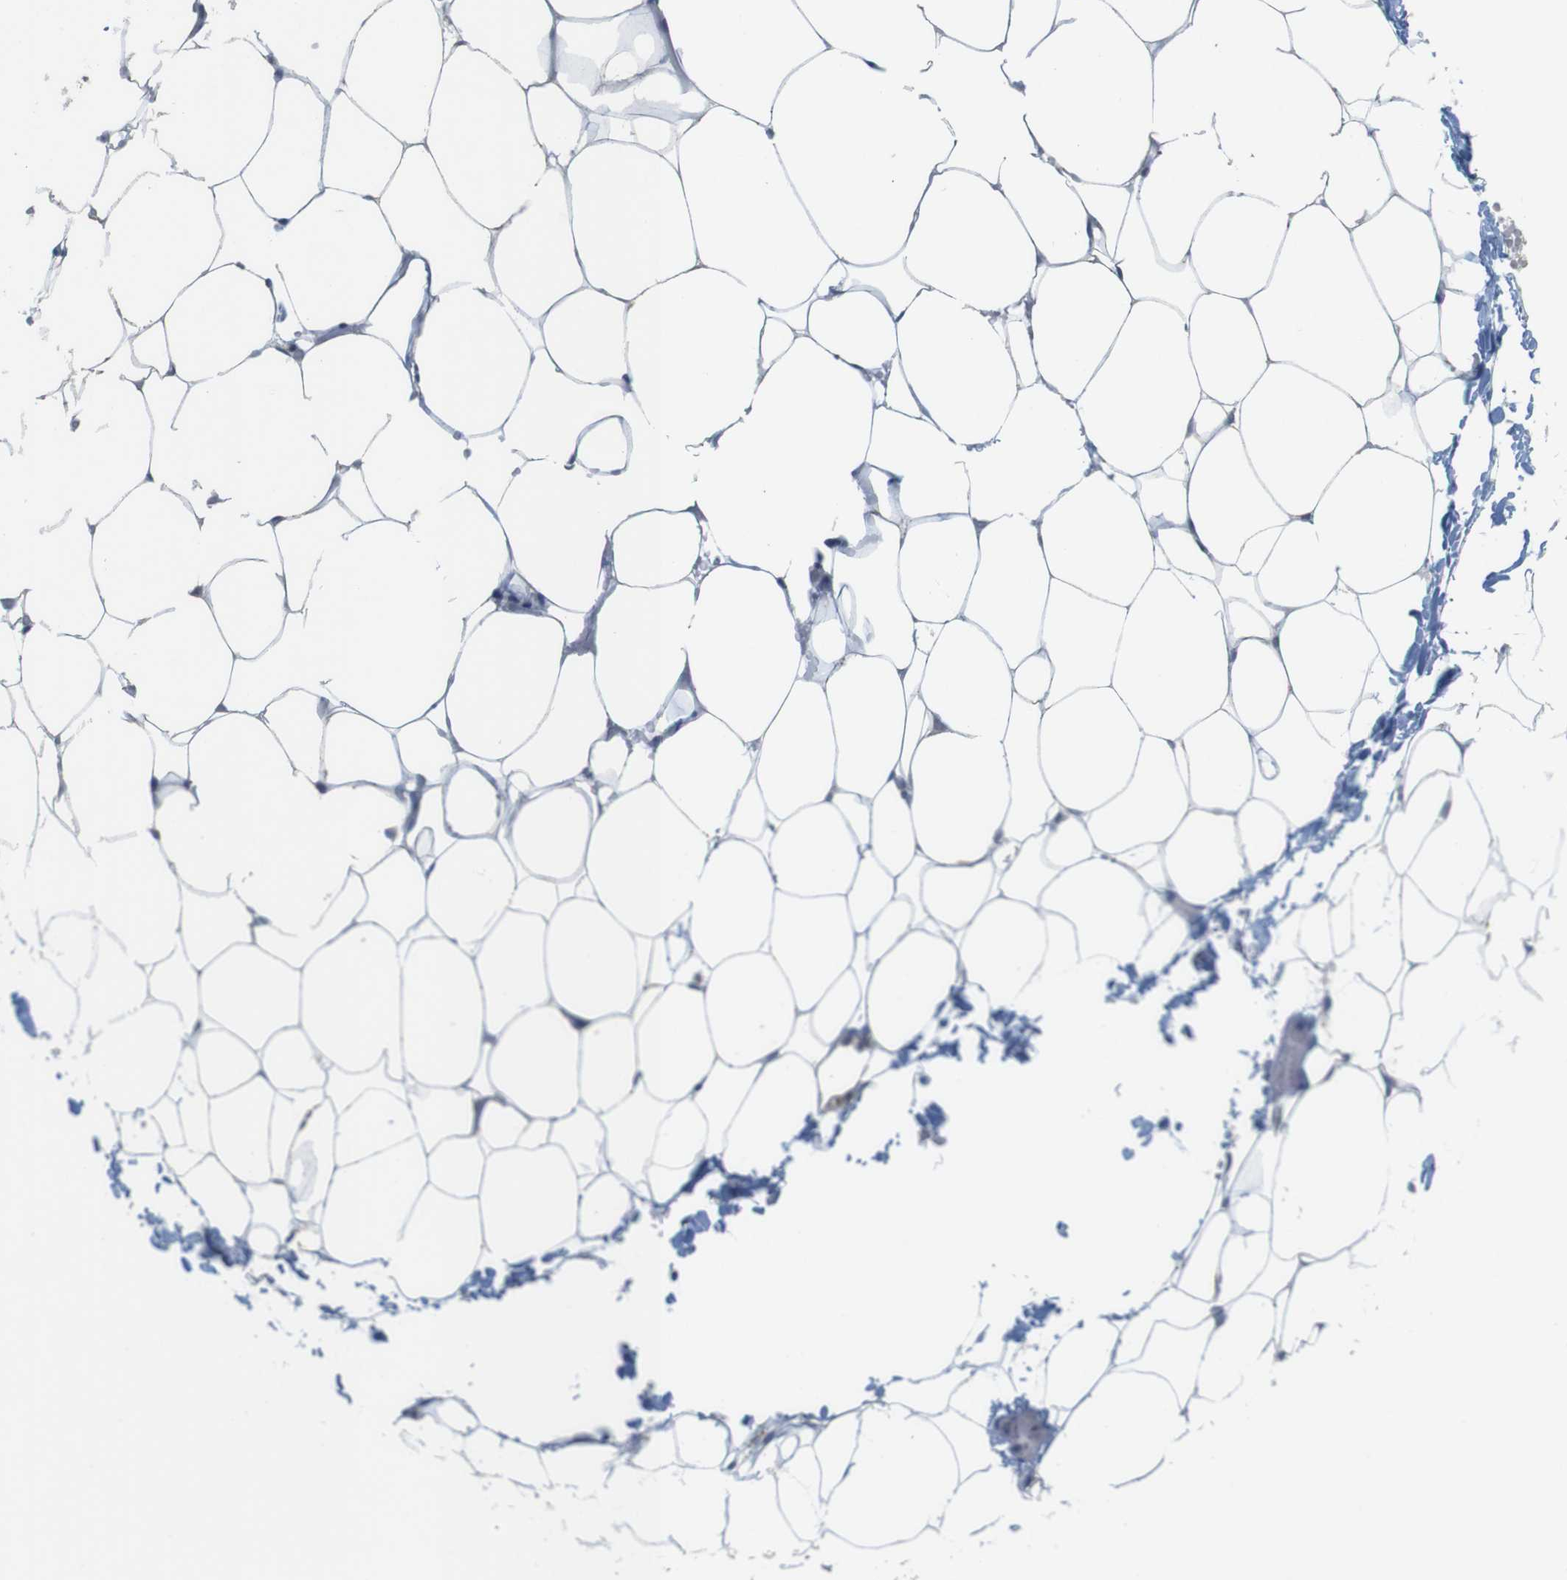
{"staining": {"intensity": "negative", "quantity": "none", "location": "none"}, "tissue": "adipose tissue", "cell_type": "Adipocytes", "image_type": "normal", "snomed": [{"axis": "morphology", "description": "Normal tissue, NOS"}, {"axis": "topography", "description": "Breast"}, {"axis": "topography", "description": "Adipose tissue"}], "caption": "Adipocytes show no significant protein expression in normal adipose tissue. (Brightfield microscopy of DAB (3,3'-diaminobenzidine) IHC at high magnification).", "gene": "KPNA2", "patient": {"sex": "female", "age": 25}}